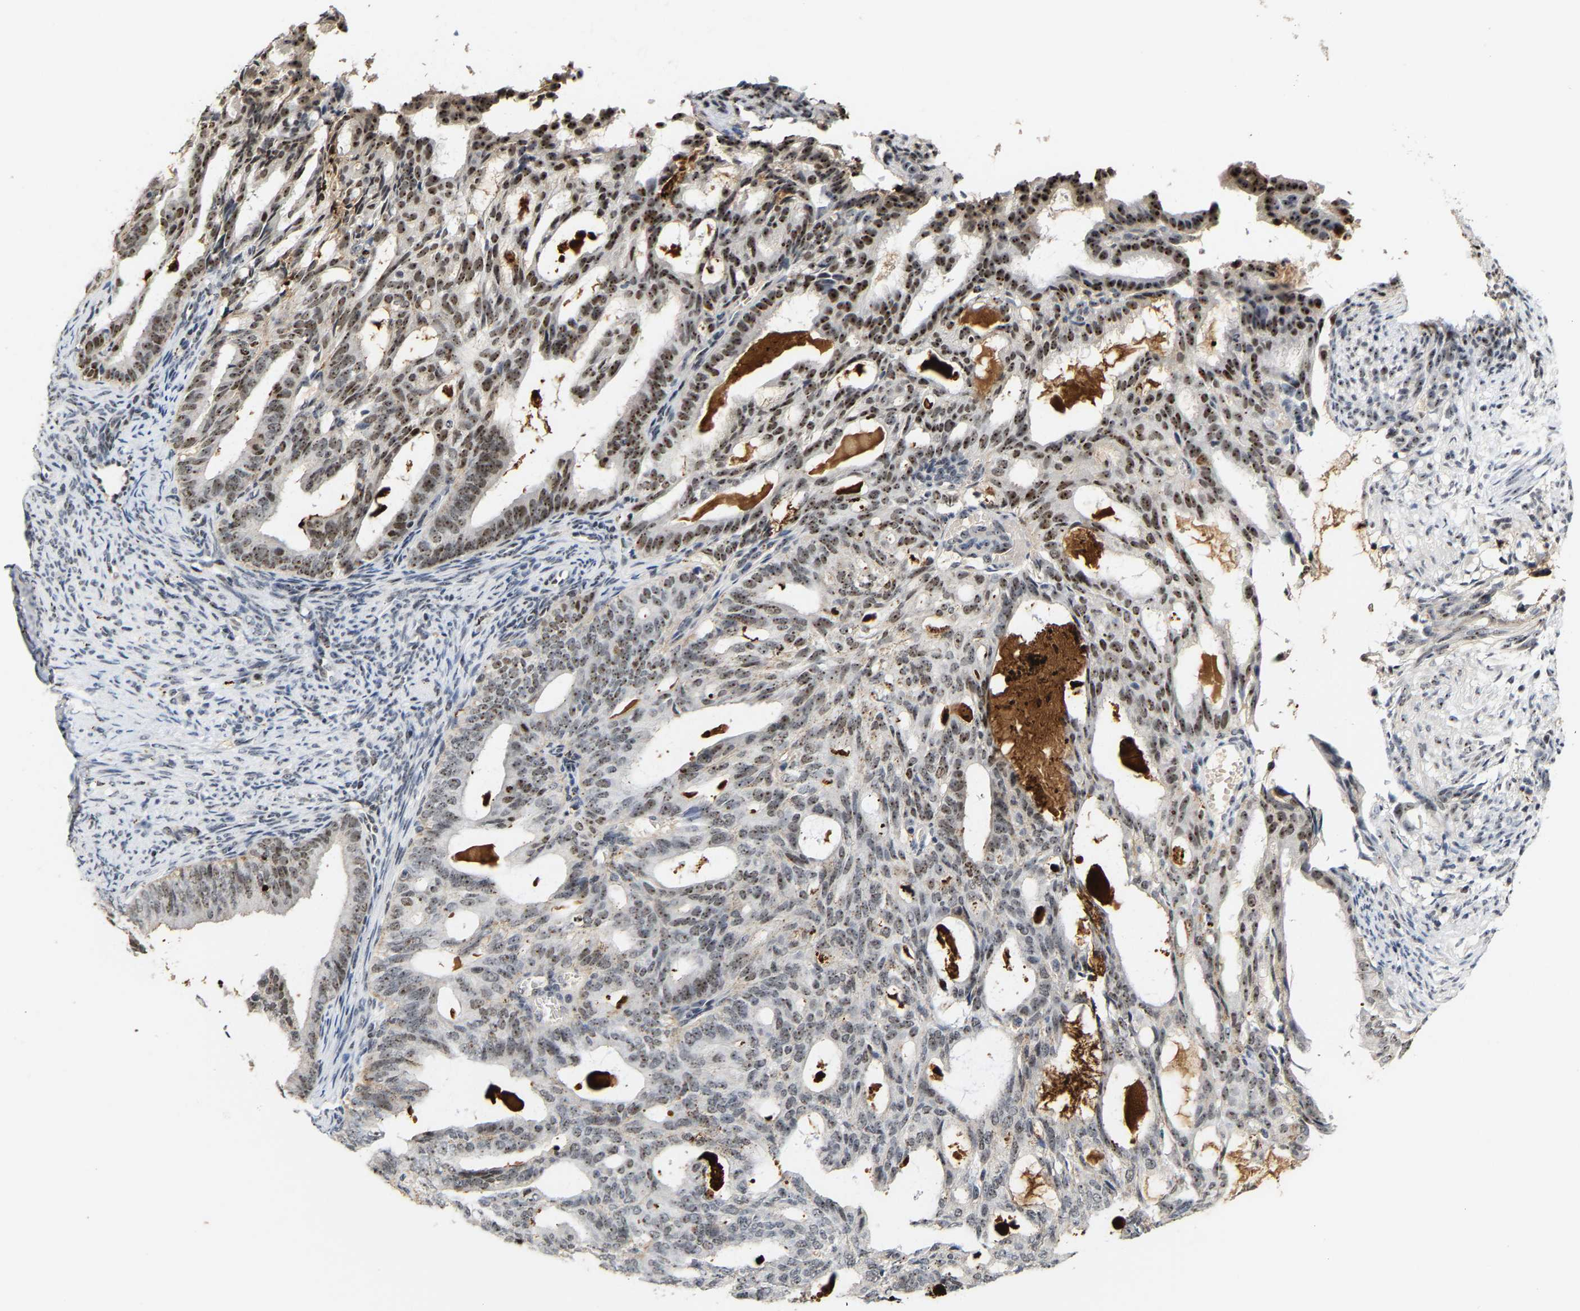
{"staining": {"intensity": "strong", "quantity": "25%-75%", "location": "nuclear"}, "tissue": "endometrial cancer", "cell_type": "Tumor cells", "image_type": "cancer", "snomed": [{"axis": "morphology", "description": "Adenocarcinoma, NOS"}, {"axis": "topography", "description": "Endometrium"}], "caption": "Tumor cells demonstrate high levels of strong nuclear positivity in about 25%-75% of cells in human adenocarcinoma (endometrial). The staining is performed using DAB (3,3'-diaminobenzidine) brown chromogen to label protein expression. The nuclei are counter-stained blue using hematoxylin.", "gene": "NOP58", "patient": {"sex": "female", "age": 58}}